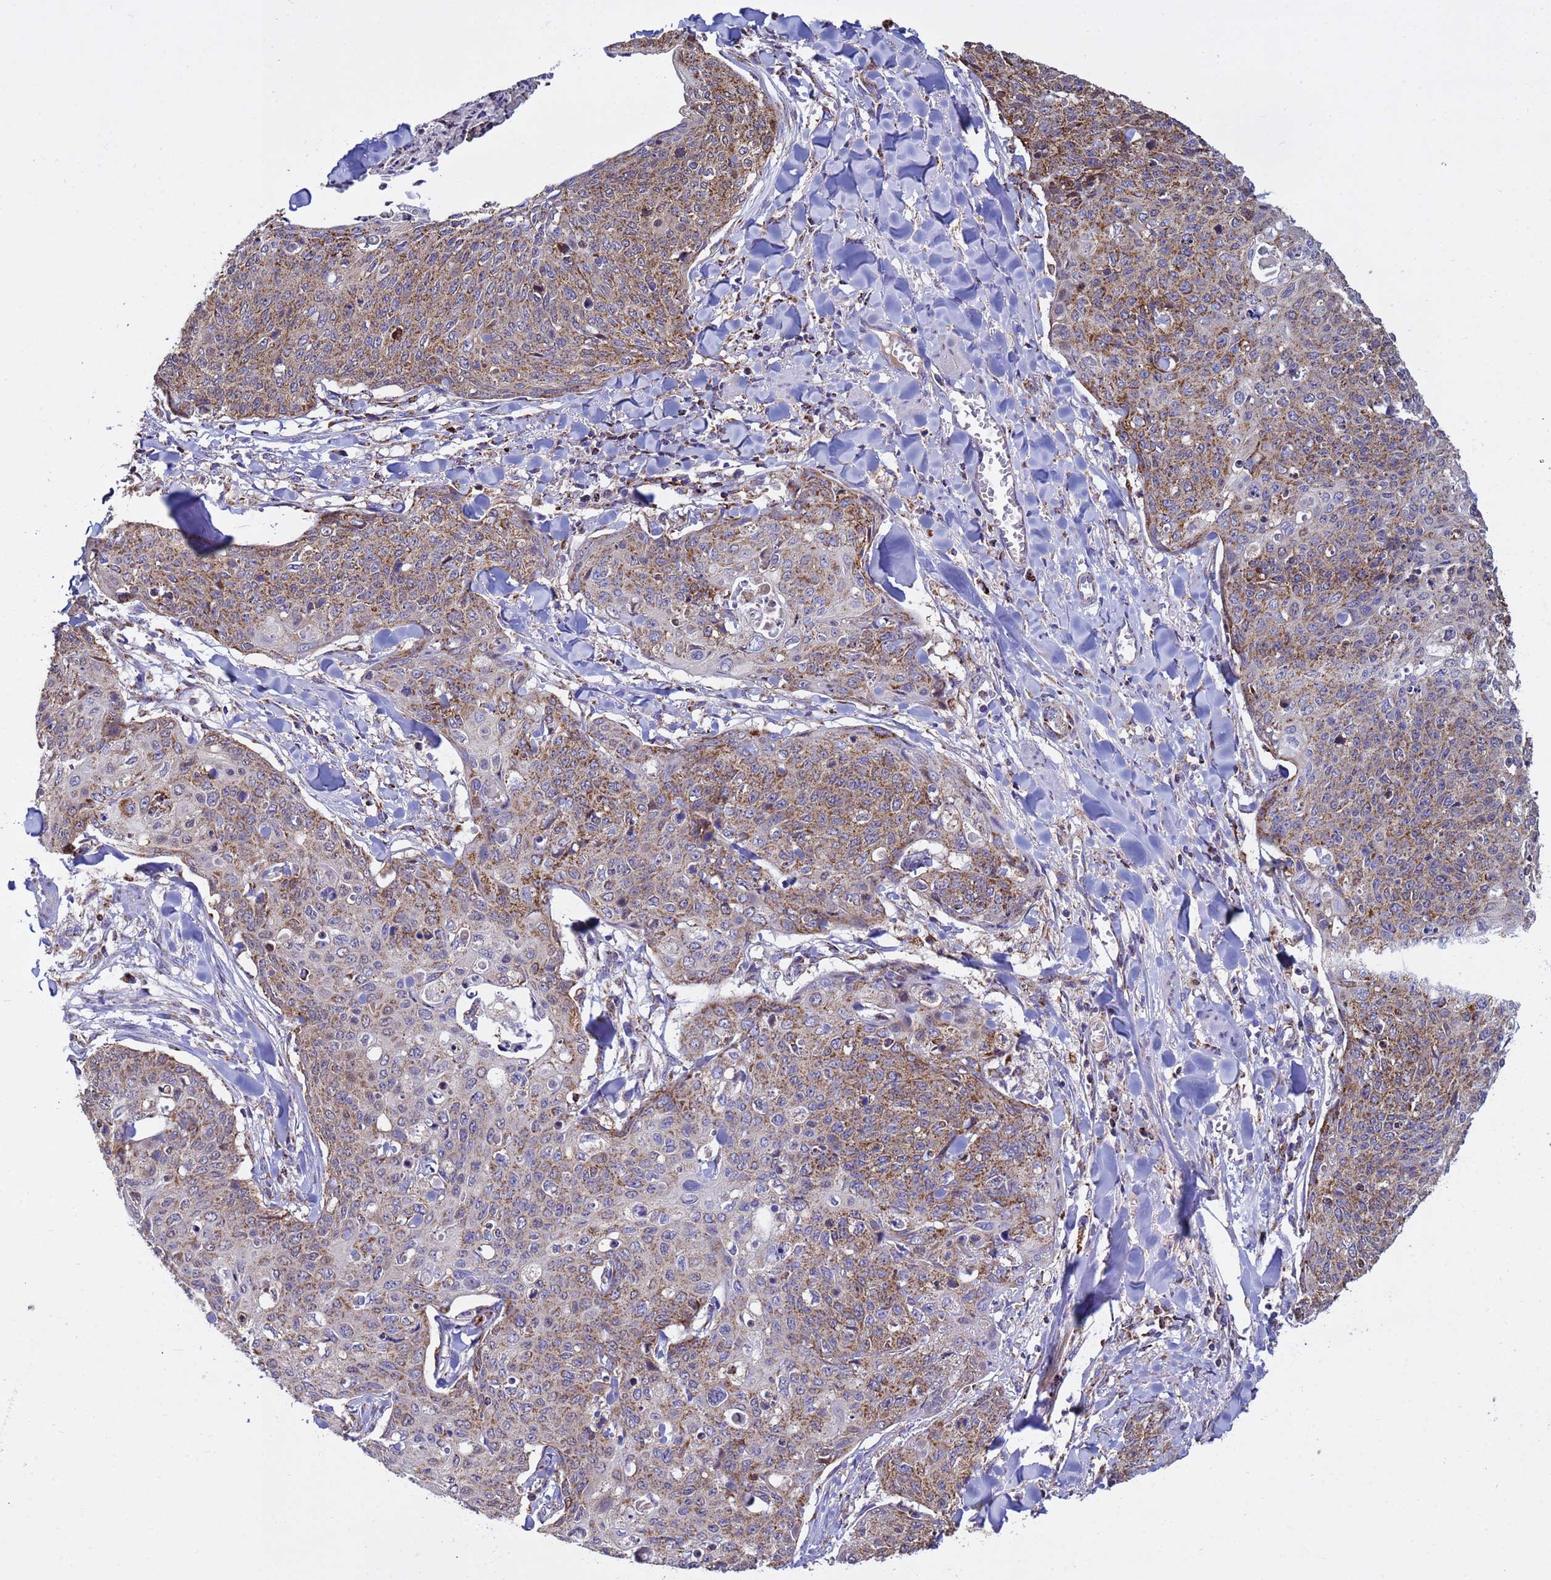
{"staining": {"intensity": "moderate", "quantity": ">75%", "location": "cytoplasmic/membranous"}, "tissue": "skin cancer", "cell_type": "Tumor cells", "image_type": "cancer", "snomed": [{"axis": "morphology", "description": "Squamous cell carcinoma, NOS"}, {"axis": "topography", "description": "Skin"}, {"axis": "topography", "description": "Vulva"}], "caption": "High-magnification brightfield microscopy of squamous cell carcinoma (skin) stained with DAB (brown) and counterstained with hematoxylin (blue). tumor cells exhibit moderate cytoplasmic/membranous expression is identified in approximately>75% of cells. The staining is performed using DAB brown chromogen to label protein expression. The nuclei are counter-stained blue using hematoxylin.", "gene": "TUBGCP3", "patient": {"sex": "female", "age": 85}}